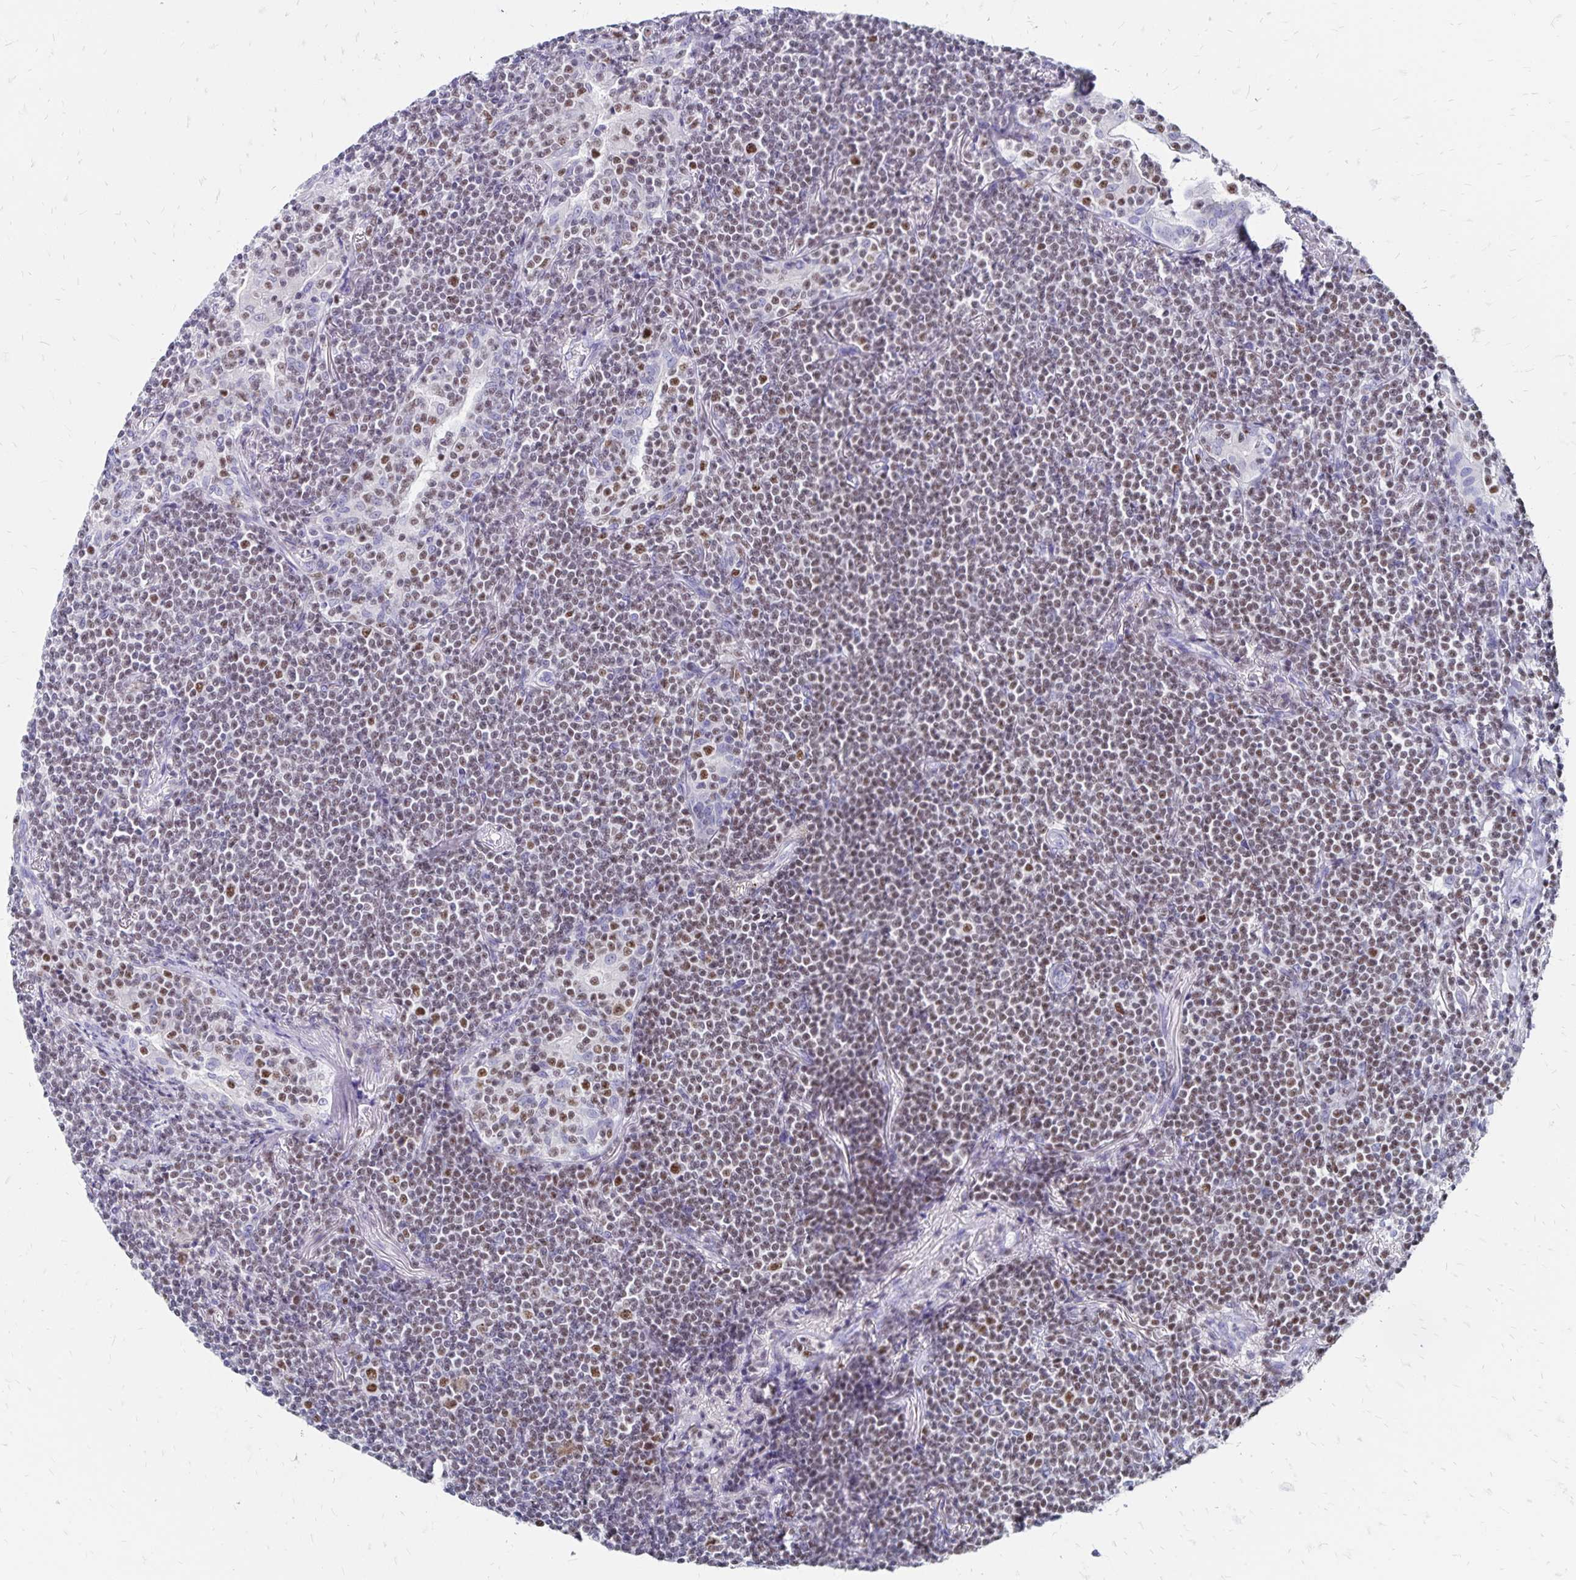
{"staining": {"intensity": "weak", "quantity": "<25%", "location": "nuclear"}, "tissue": "lymphoma", "cell_type": "Tumor cells", "image_type": "cancer", "snomed": [{"axis": "morphology", "description": "Malignant lymphoma, non-Hodgkin's type, Low grade"}, {"axis": "topography", "description": "Lung"}], "caption": "IHC of human malignant lymphoma, non-Hodgkin's type (low-grade) displays no positivity in tumor cells.", "gene": "IKZF1", "patient": {"sex": "female", "age": 71}}